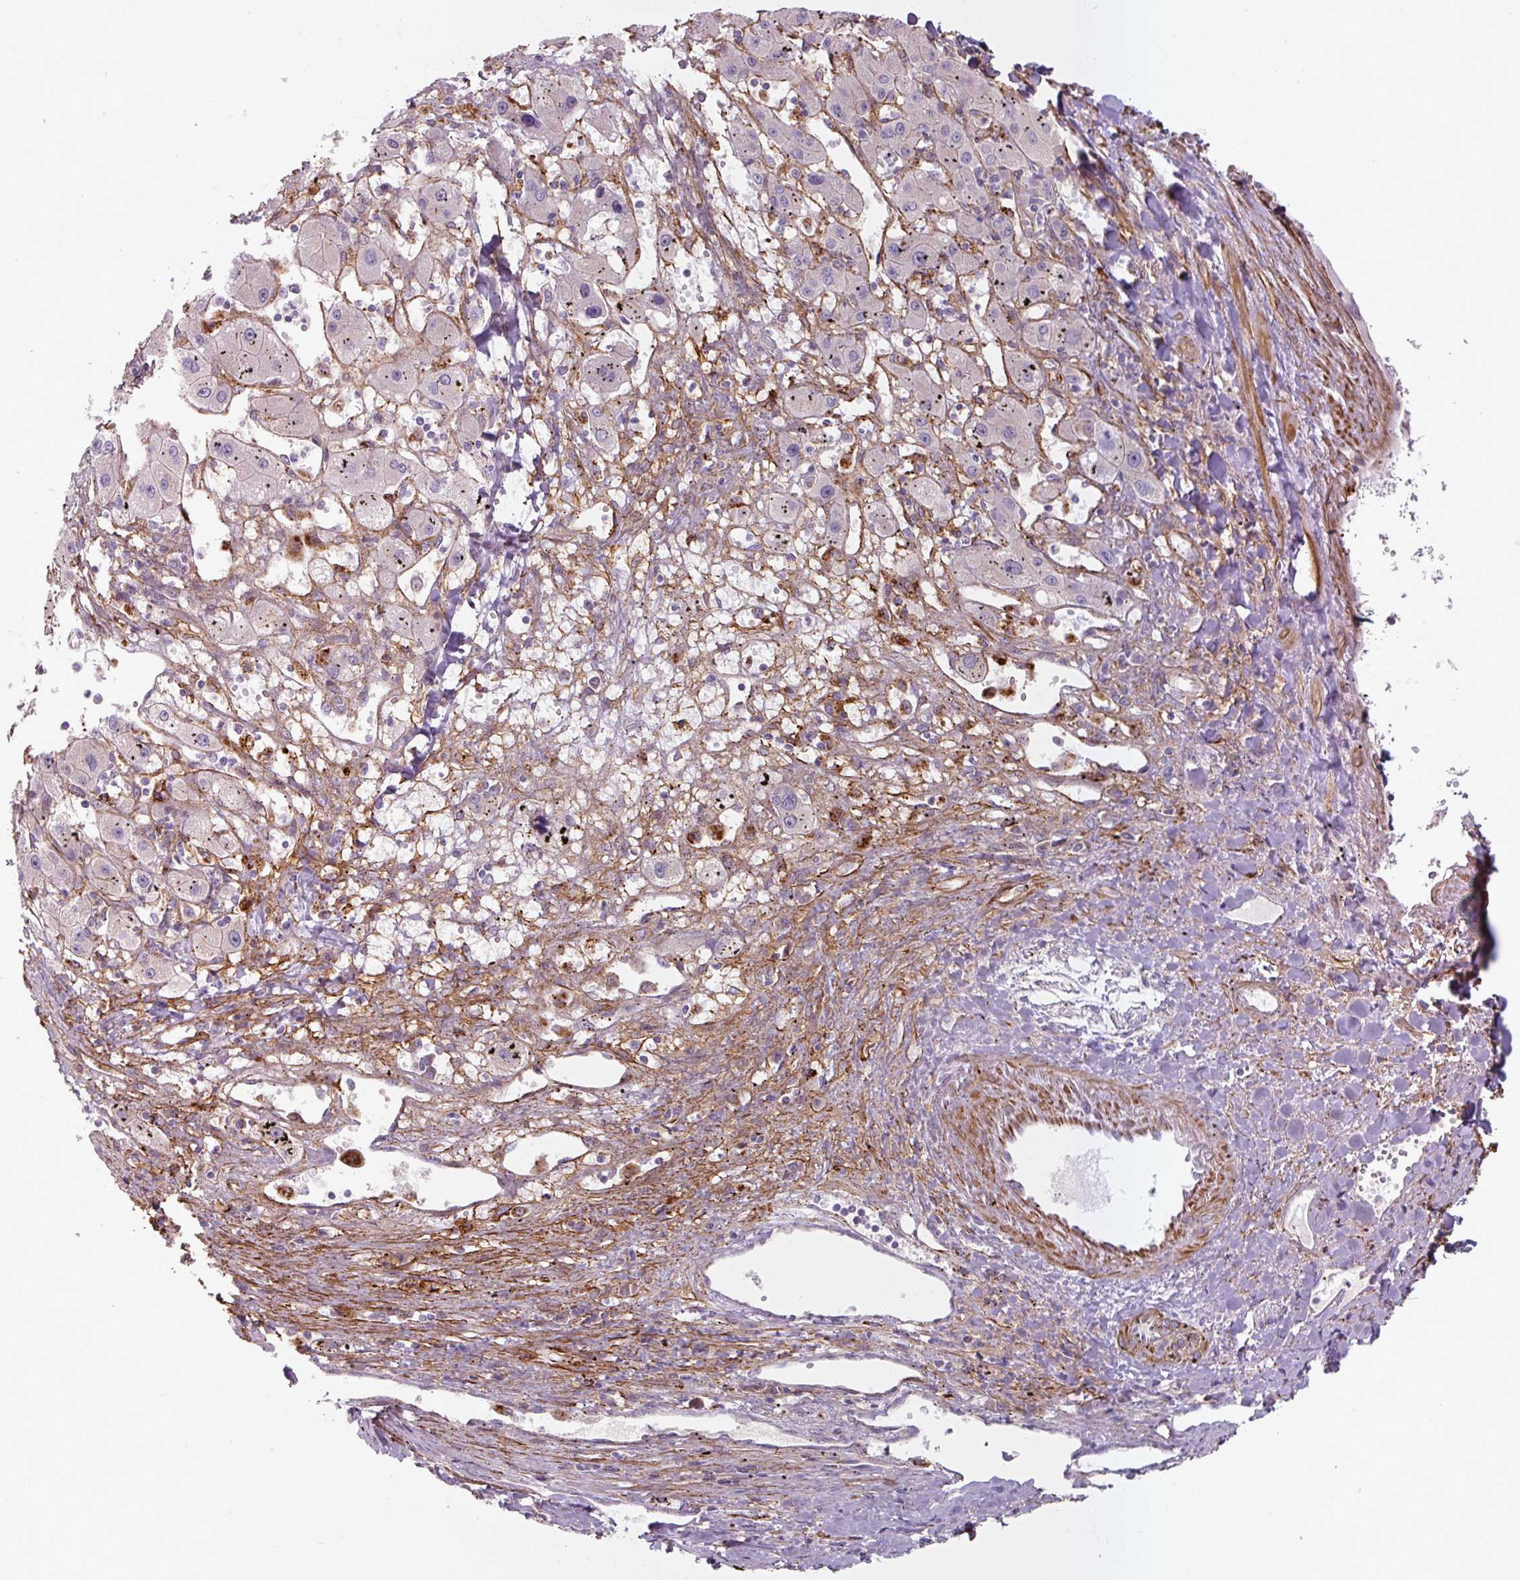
{"staining": {"intensity": "negative", "quantity": "none", "location": "none"}, "tissue": "liver cancer", "cell_type": "Tumor cells", "image_type": "cancer", "snomed": [{"axis": "morphology", "description": "Carcinoma, Hepatocellular, NOS"}, {"axis": "topography", "description": "Liver"}], "caption": "There is no significant expression in tumor cells of hepatocellular carcinoma (liver). (Stains: DAB IHC with hematoxylin counter stain, Microscopy: brightfield microscopy at high magnification).", "gene": "MRPS5", "patient": {"sex": "male", "age": 72}}